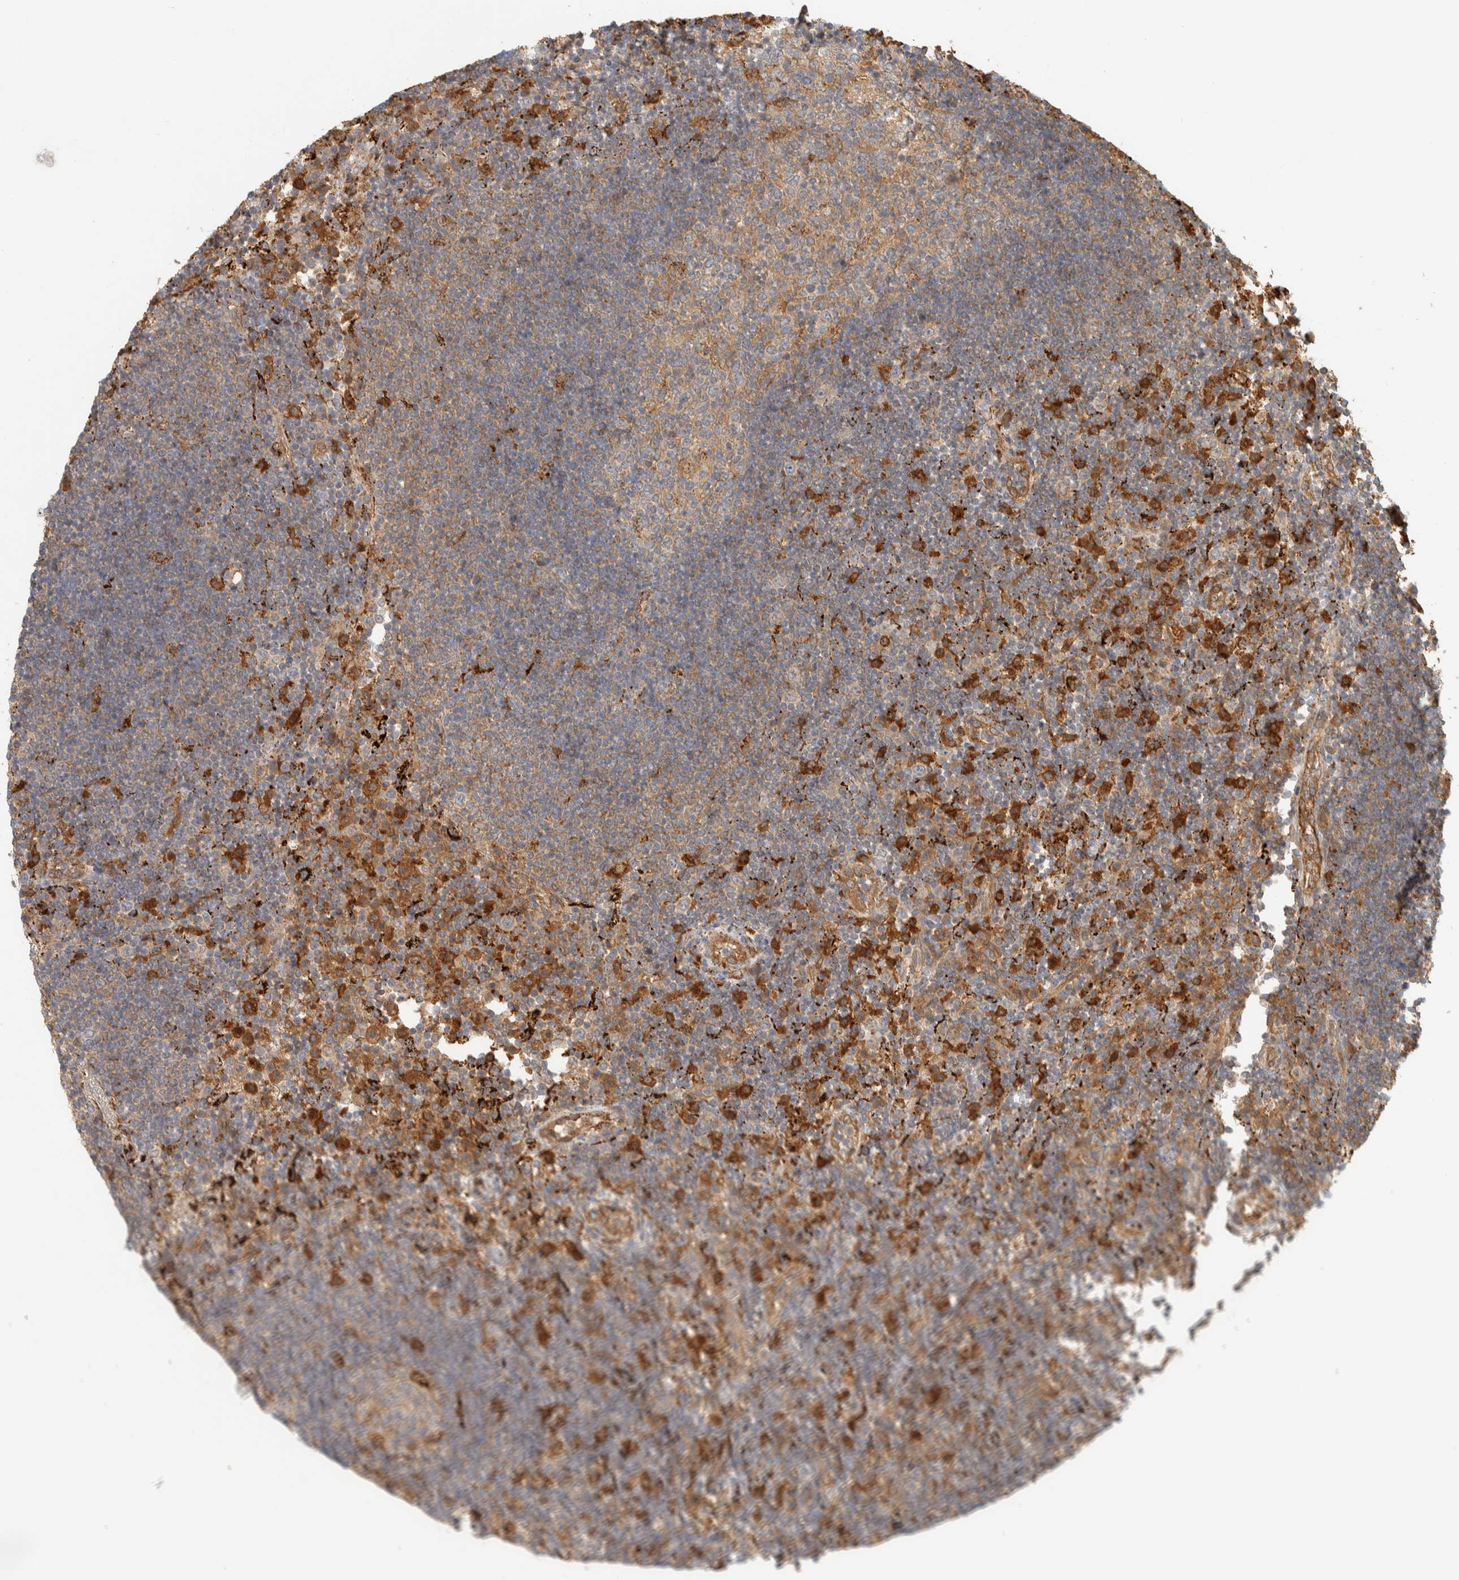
{"staining": {"intensity": "moderate", "quantity": "25%-75%", "location": "cytoplasmic/membranous"}, "tissue": "lymph node", "cell_type": "Germinal center cells", "image_type": "normal", "snomed": [{"axis": "morphology", "description": "Normal tissue, NOS"}, {"axis": "topography", "description": "Lymph node"}], "caption": "Protein staining displays moderate cytoplasmic/membranous expression in approximately 25%-75% of germinal center cells in normal lymph node.", "gene": "FAM167A", "patient": {"sex": "female", "age": 53}}